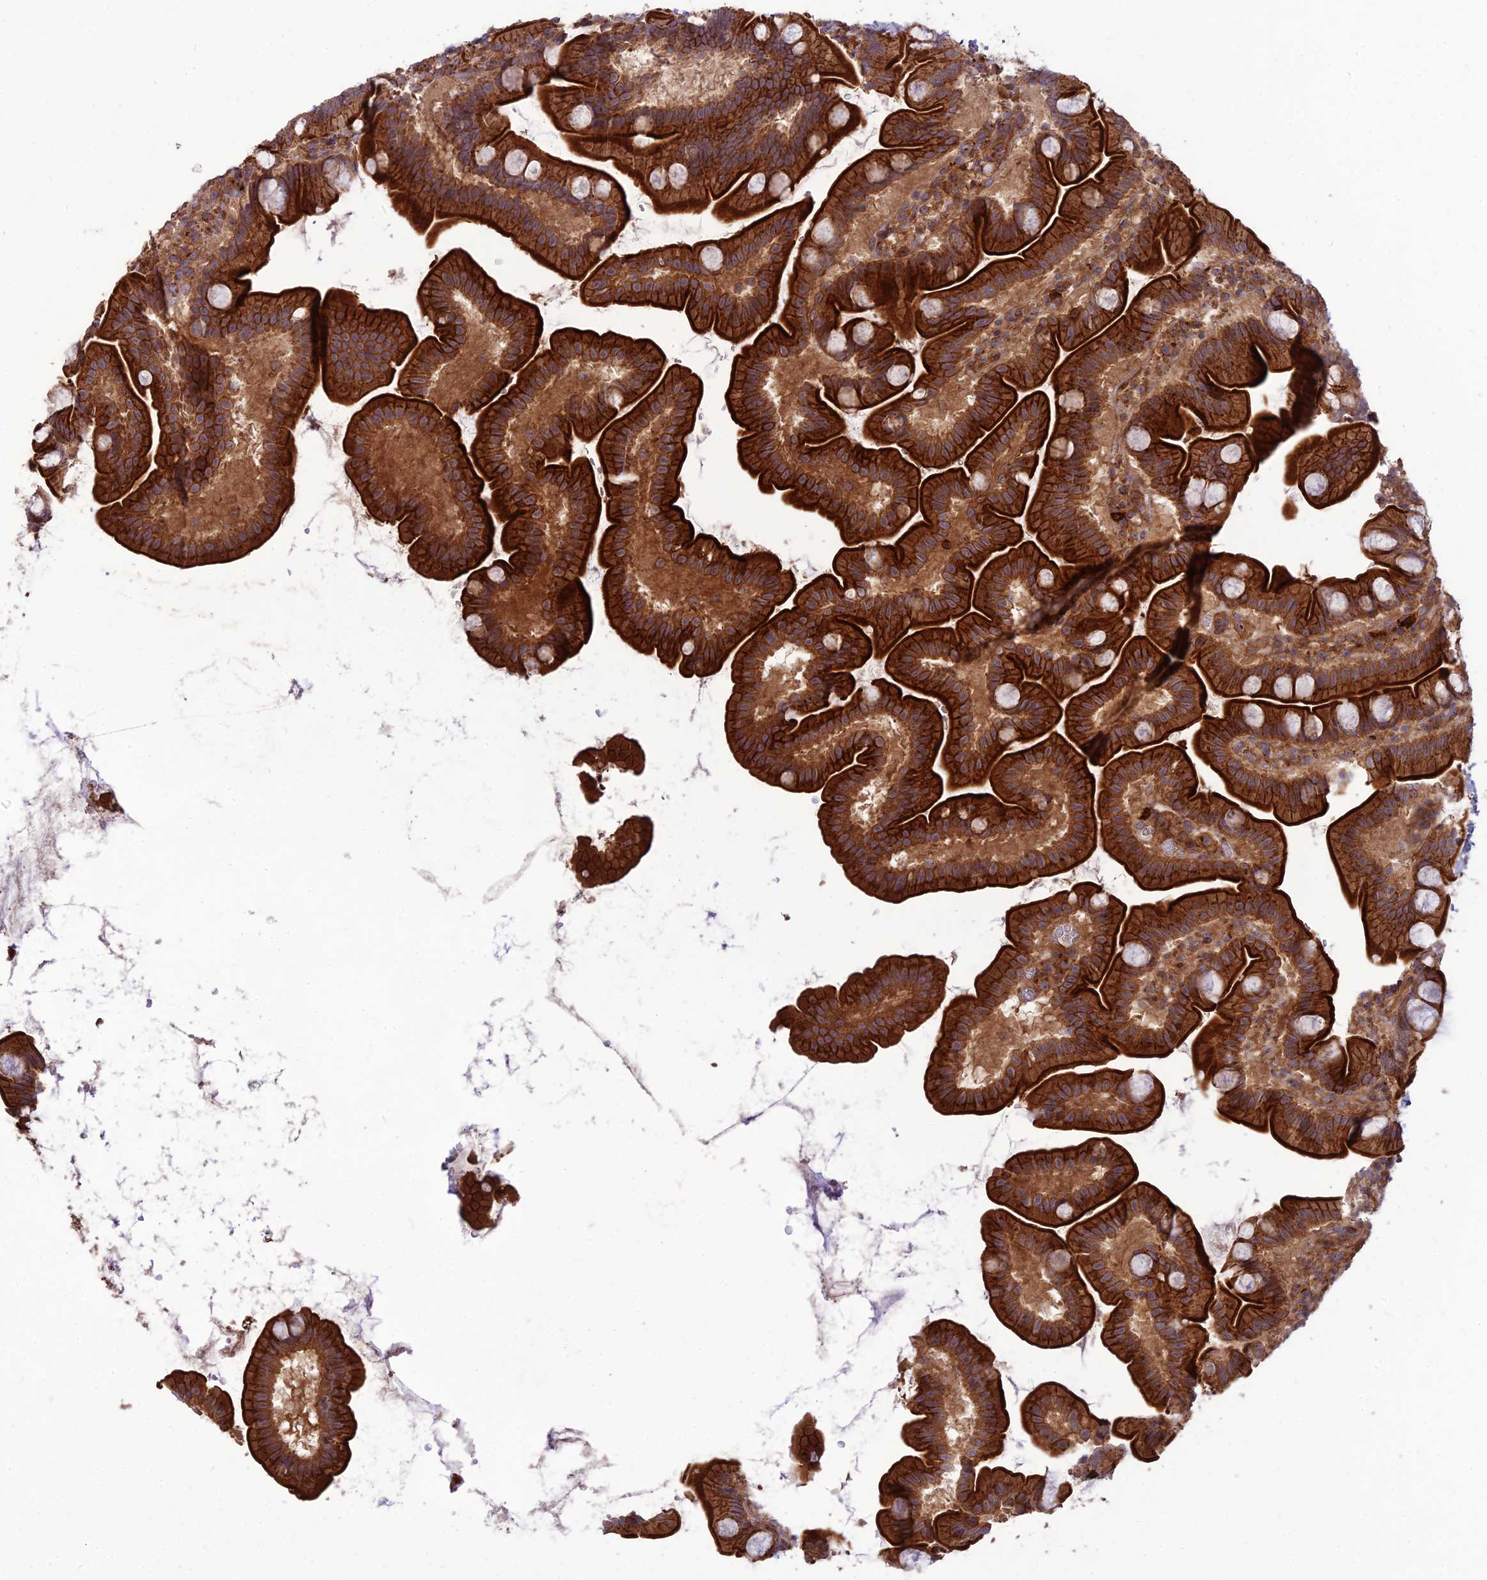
{"staining": {"intensity": "strong", "quantity": ">75%", "location": "cytoplasmic/membranous"}, "tissue": "small intestine", "cell_type": "Glandular cells", "image_type": "normal", "snomed": [{"axis": "morphology", "description": "Normal tissue, NOS"}, {"axis": "topography", "description": "Small intestine"}], "caption": "A histopathology image of human small intestine stained for a protein reveals strong cytoplasmic/membranous brown staining in glandular cells.", "gene": "TMEM131L", "patient": {"sex": "female", "age": 68}}